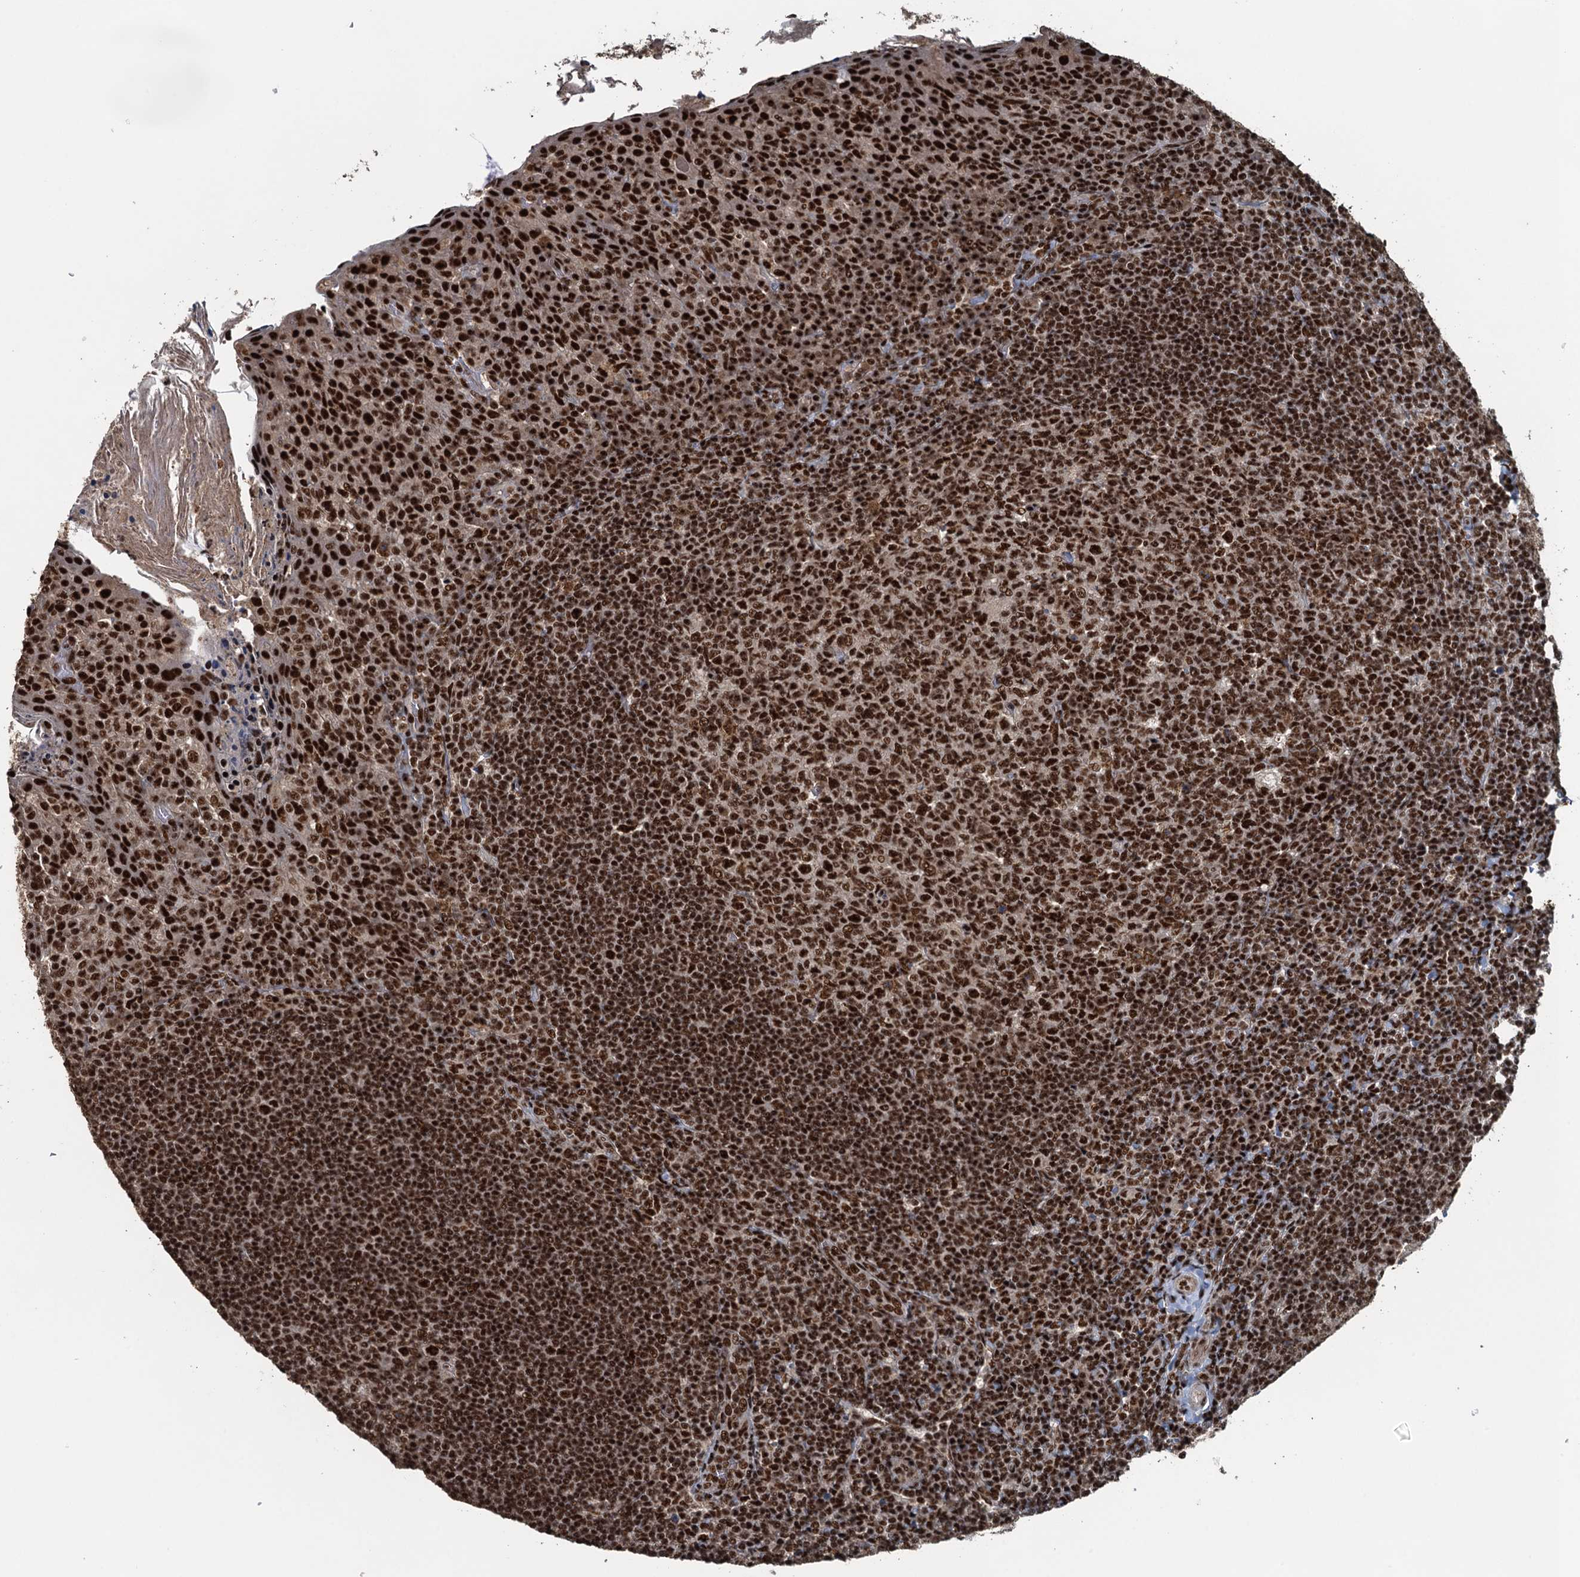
{"staining": {"intensity": "strong", "quantity": ">75%", "location": "nuclear"}, "tissue": "tonsil", "cell_type": "Germinal center cells", "image_type": "normal", "snomed": [{"axis": "morphology", "description": "Normal tissue, NOS"}, {"axis": "topography", "description": "Tonsil"}], "caption": "Tonsil was stained to show a protein in brown. There is high levels of strong nuclear staining in about >75% of germinal center cells. (DAB = brown stain, brightfield microscopy at high magnification).", "gene": "ZC3H18", "patient": {"sex": "female", "age": 10}}